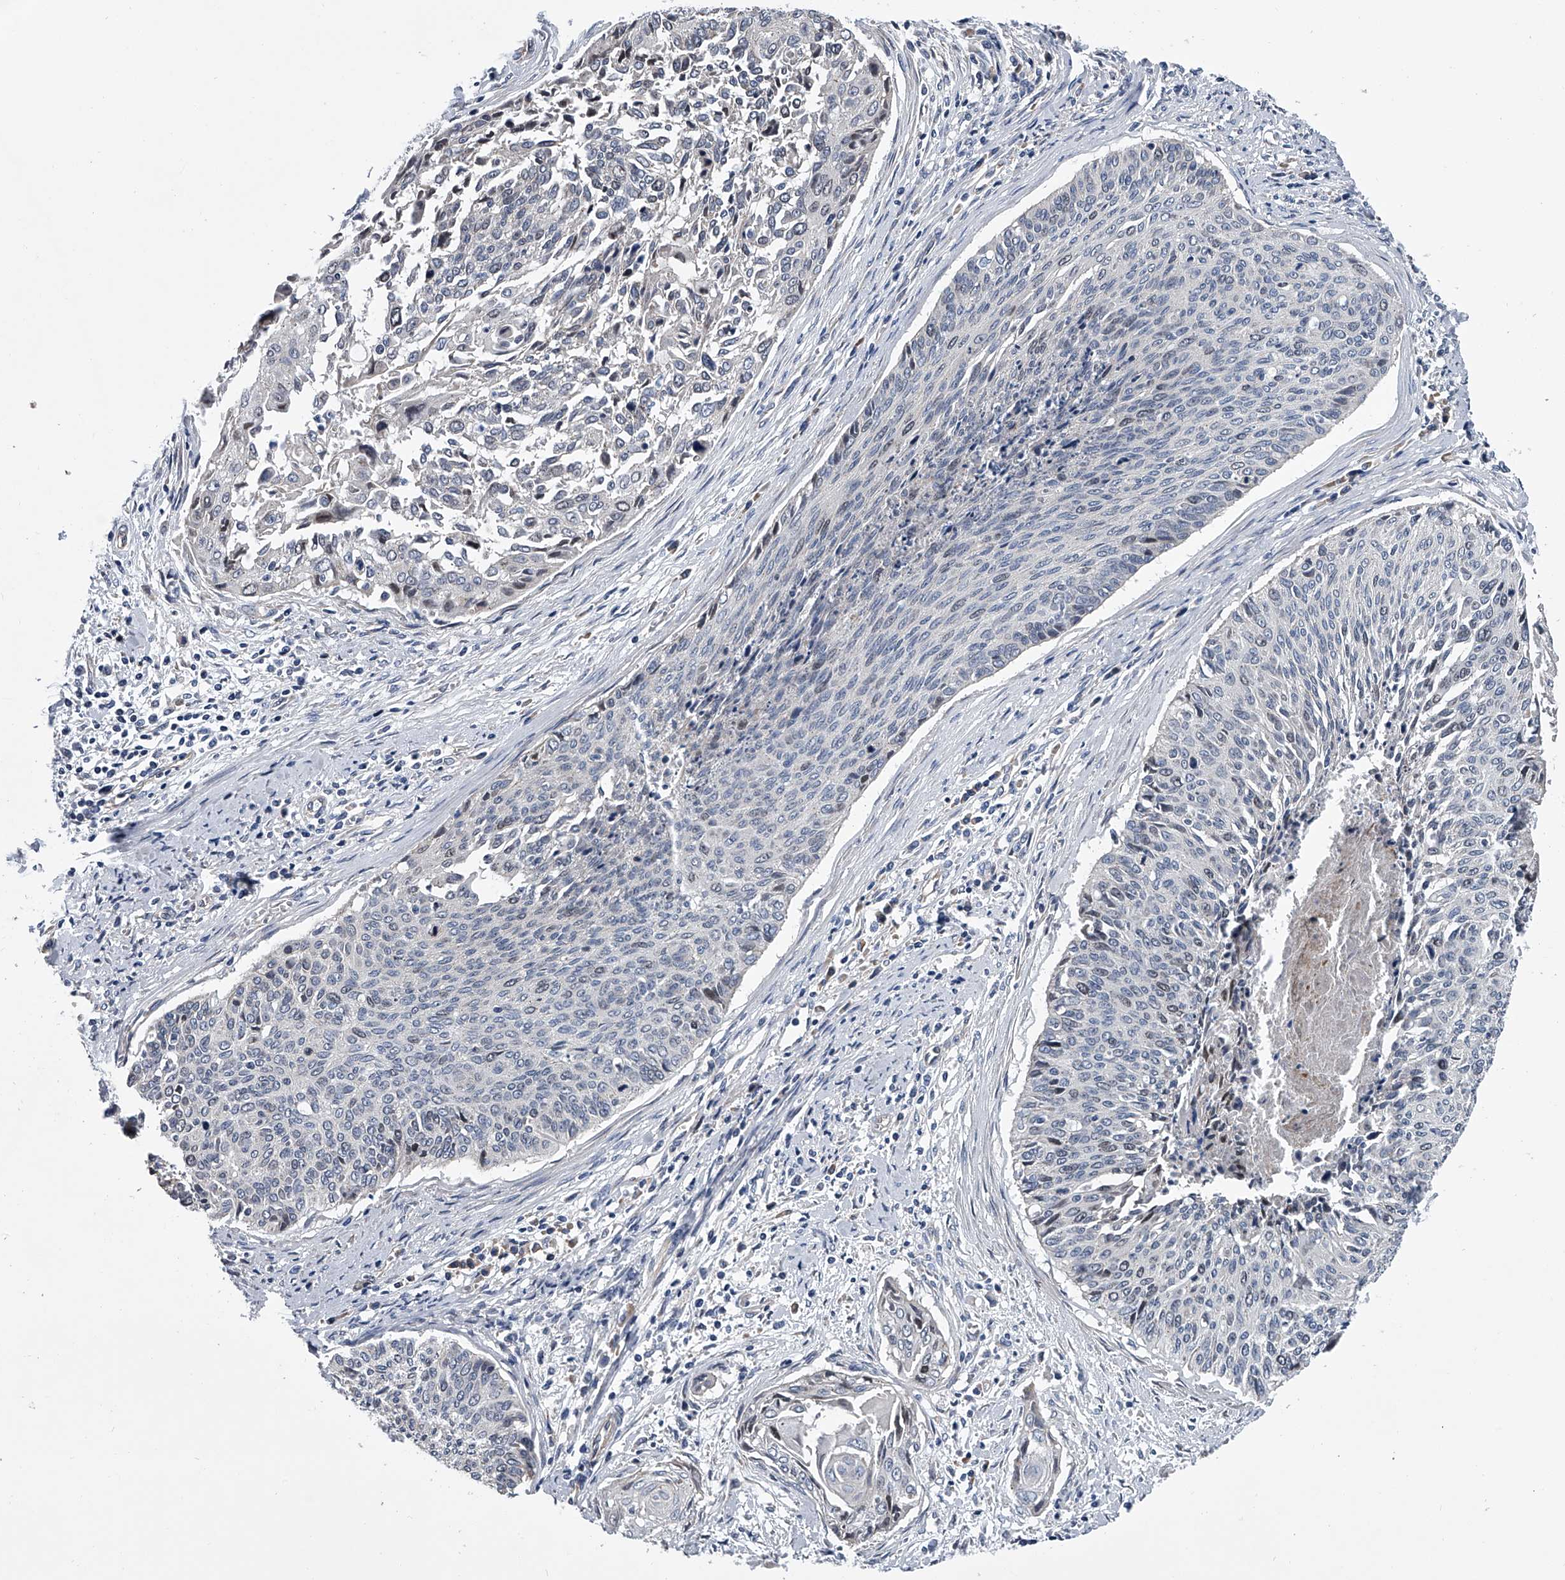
{"staining": {"intensity": "negative", "quantity": "none", "location": "none"}, "tissue": "cervical cancer", "cell_type": "Tumor cells", "image_type": "cancer", "snomed": [{"axis": "morphology", "description": "Squamous cell carcinoma, NOS"}, {"axis": "topography", "description": "Cervix"}], "caption": "Photomicrograph shows no protein expression in tumor cells of cervical squamous cell carcinoma tissue.", "gene": "ABCG1", "patient": {"sex": "female", "age": 55}}